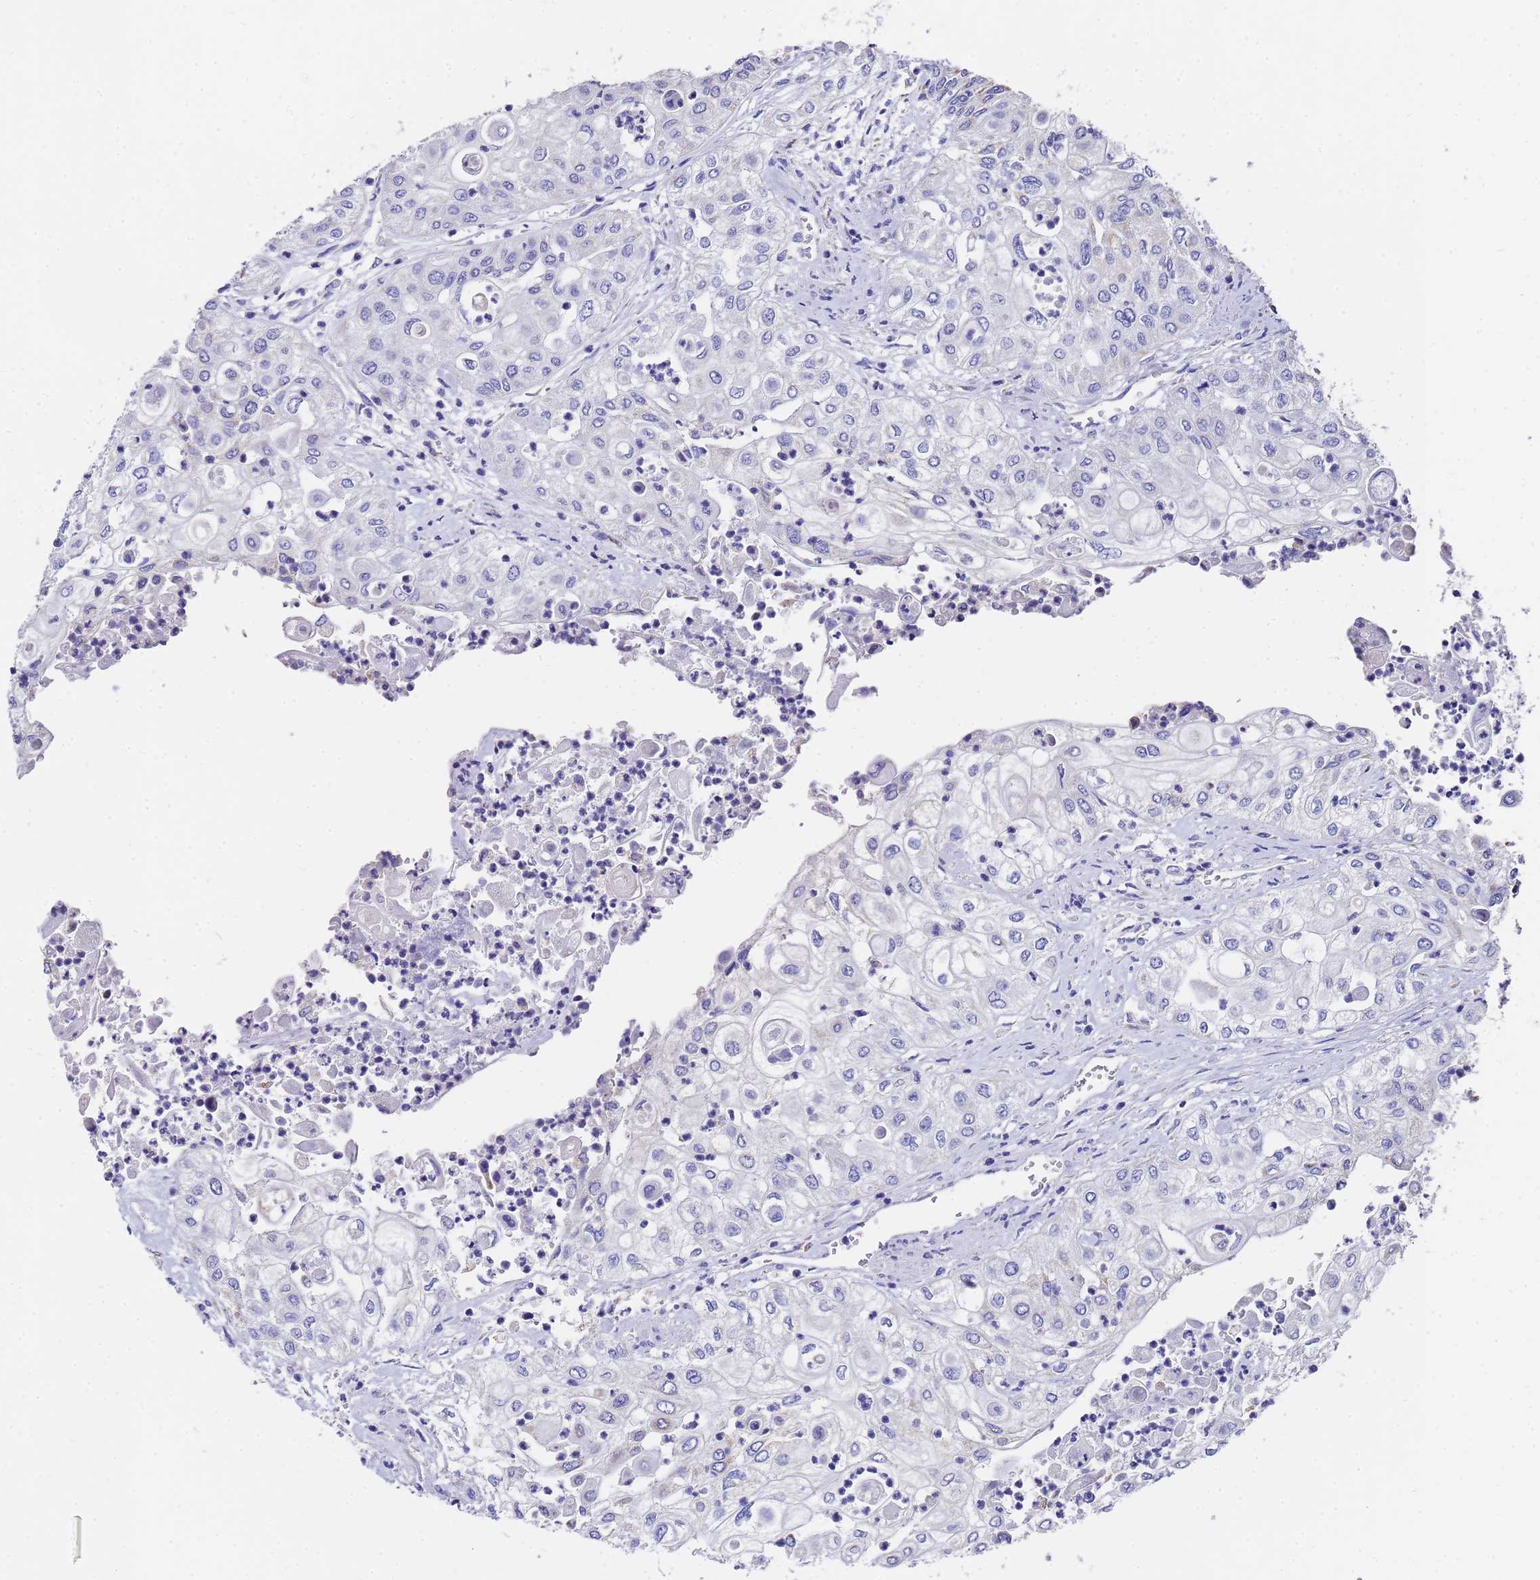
{"staining": {"intensity": "negative", "quantity": "none", "location": "none"}, "tissue": "urothelial cancer", "cell_type": "Tumor cells", "image_type": "cancer", "snomed": [{"axis": "morphology", "description": "Urothelial carcinoma, High grade"}, {"axis": "topography", "description": "Urinary bladder"}], "caption": "Immunohistochemistry (IHC) micrograph of neoplastic tissue: human high-grade urothelial carcinoma stained with DAB (3,3'-diaminobenzidine) exhibits no significant protein staining in tumor cells. (DAB (3,3'-diaminobenzidine) immunohistochemistry, high magnification).", "gene": "MRPS12", "patient": {"sex": "female", "age": 79}}